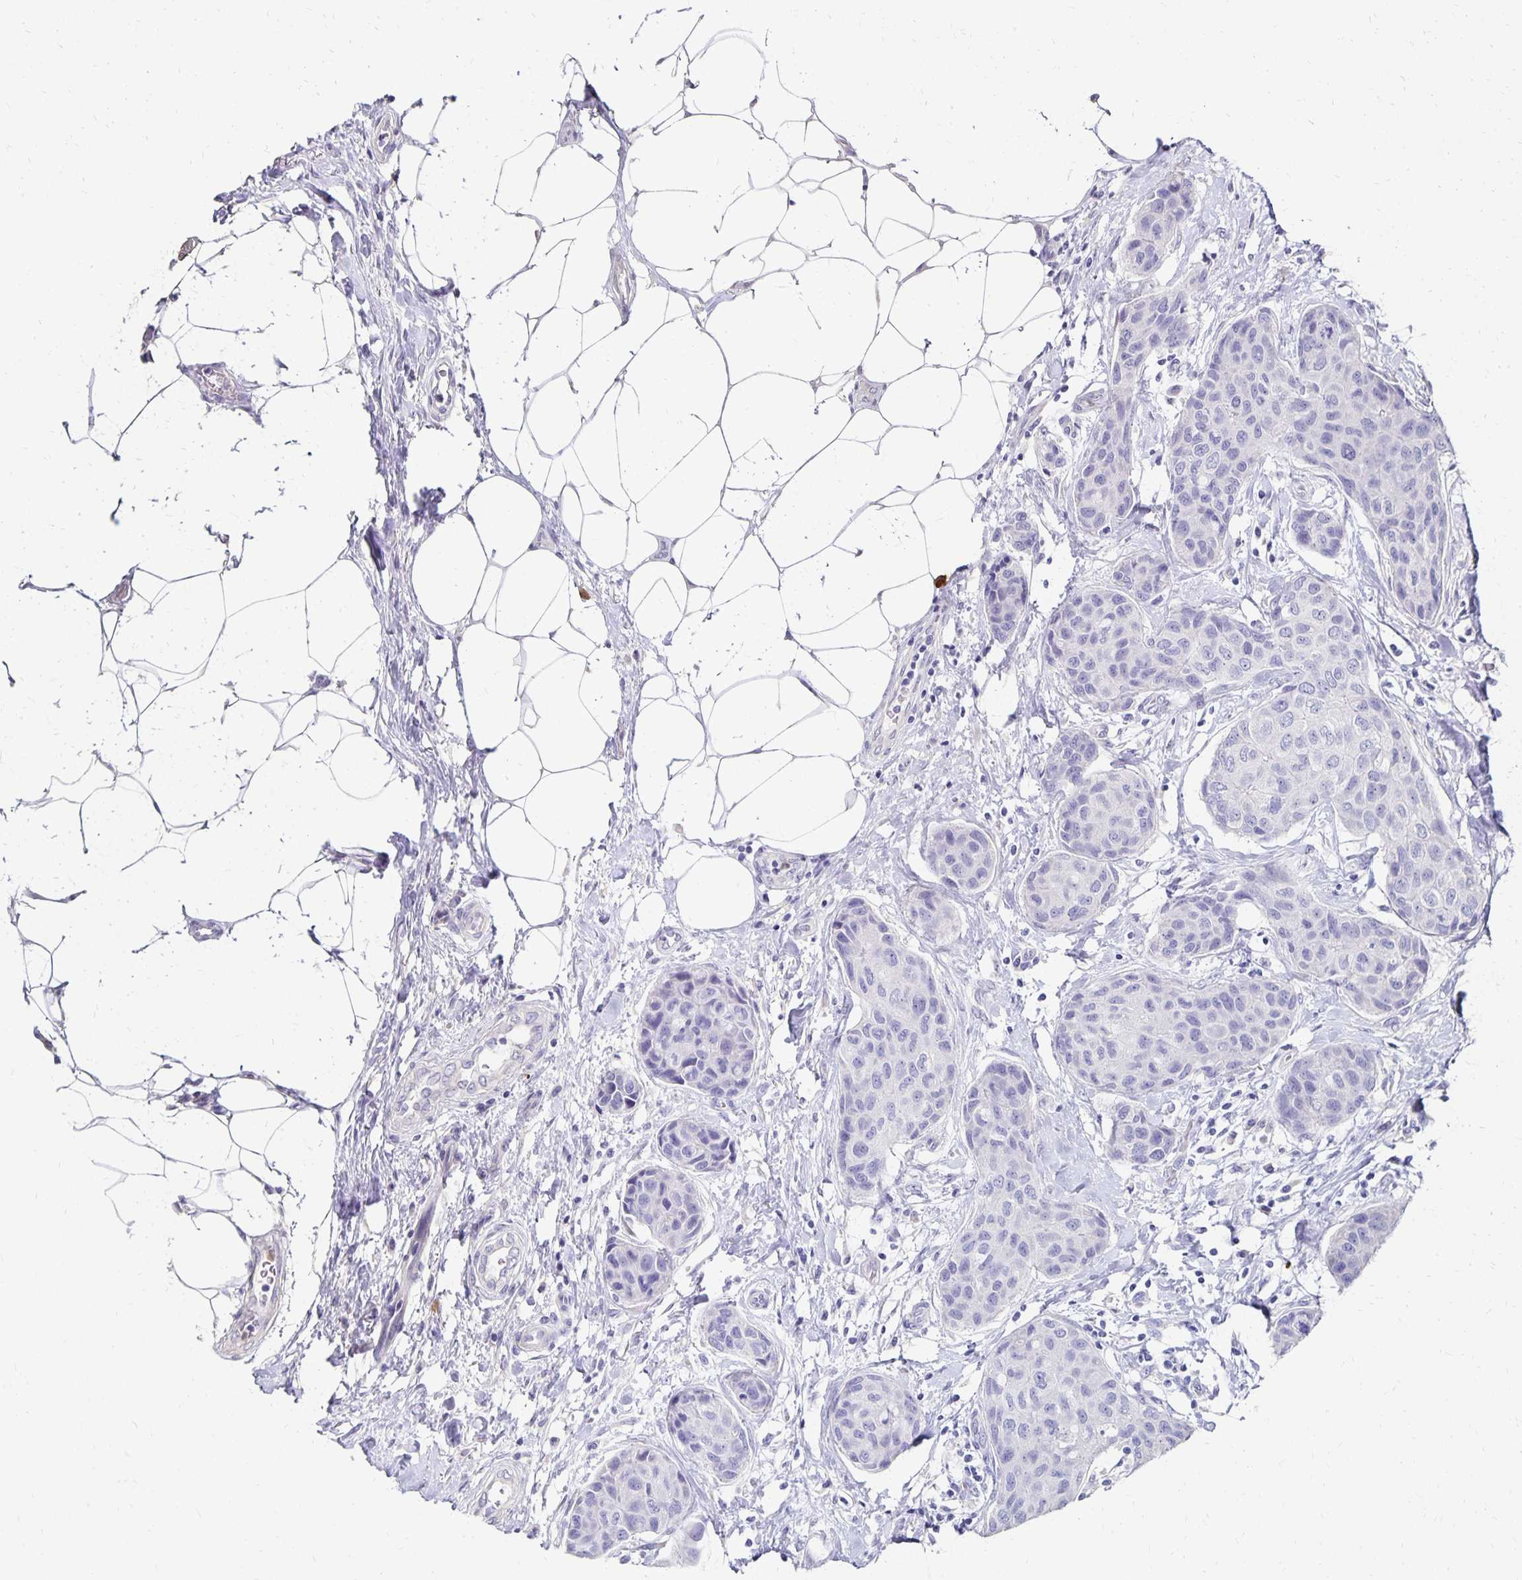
{"staining": {"intensity": "negative", "quantity": "none", "location": "none"}, "tissue": "breast cancer", "cell_type": "Tumor cells", "image_type": "cancer", "snomed": [{"axis": "morphology", "description": "Duct carcinoma"}, {"axis": "topography", "description": "Breast"}], "caption": "Immunohistochemistry (IHC) image of human invasive ductal carcinoma (breast) stained for a protein (brown), which demonstrates no expression in tumor cells. Nuclei are stained in blue.", "gene": "DYNLT4", "patient": {"sex": "female", "age": 80}}